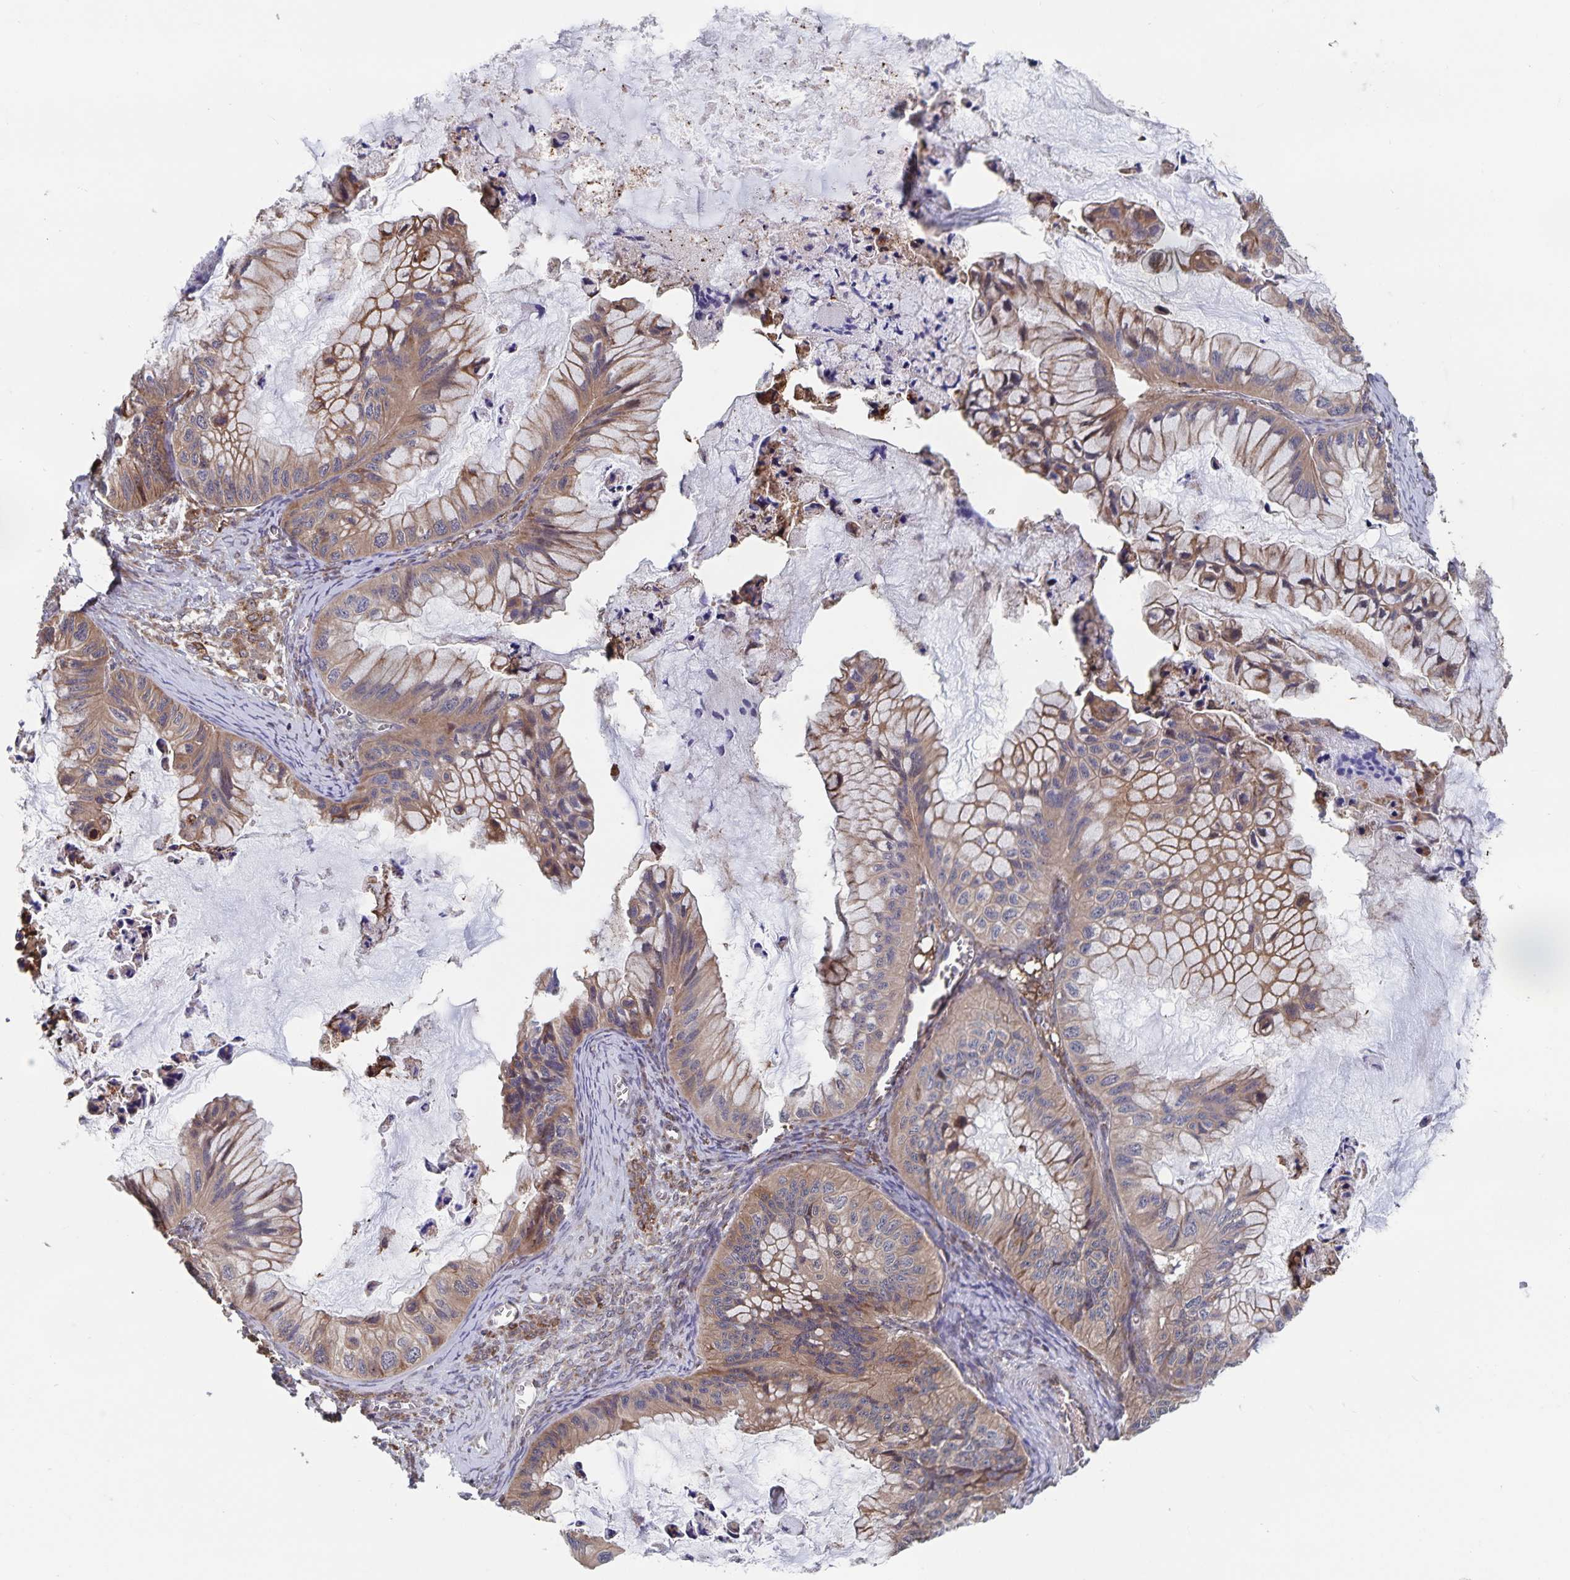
{"staining": {"intensity": "moderate", "quantity": ">75%", "location": "cytoplasmic/membranous"}, "tissue": "ovarian cancer", "cell_type": "Tumor cells", "image_type": "cancer", "snomed": [{"axis": "morphology", "description": "Cystadenocarcinoma, mucinous, NOS"}, {"axis": "topography", "description": "Ovary"}], "caption": "A photomicrograph showing moderate cytoplasmic/membranous staining in approximately >75% of tumor cells in ovarian cancer (mucinous cystadenocarcinoma), as visualized by brown immunohistochemical staining.", "gene": "ACACA", "patient": {"sex": "female", "age": 72}}